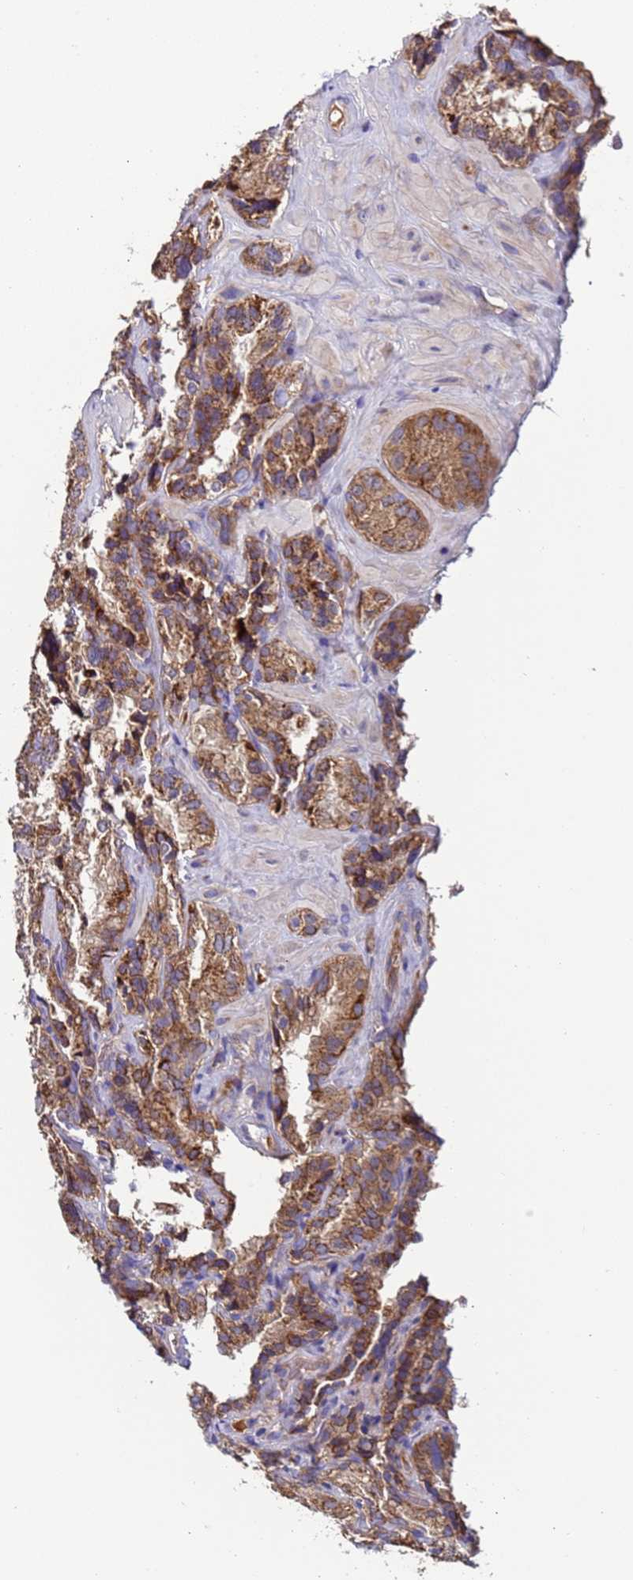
{"staining": {"intensity": "moderate", "quantity": ">75%", "location": "cytoplasmic/membranous"}, "tissue": "seminal vesicle", "cell_type": "Glandular cells", "image_type": "normal", "snomed": [{"axis": "morphology", "description": "Normal tissue, NOS"}, {"axis": "topography", "description": "Seminal veicle"}], "caption": "Immunohistochemical staining of benign seminal vesicle displays medium levels of moderate cytoplasmic/membranous expression in approximately >75% of glandular cells. Nuclei are stained in blue.", "gene": "TMEM126A", "patient": {"sex": "male", "age": 58}}